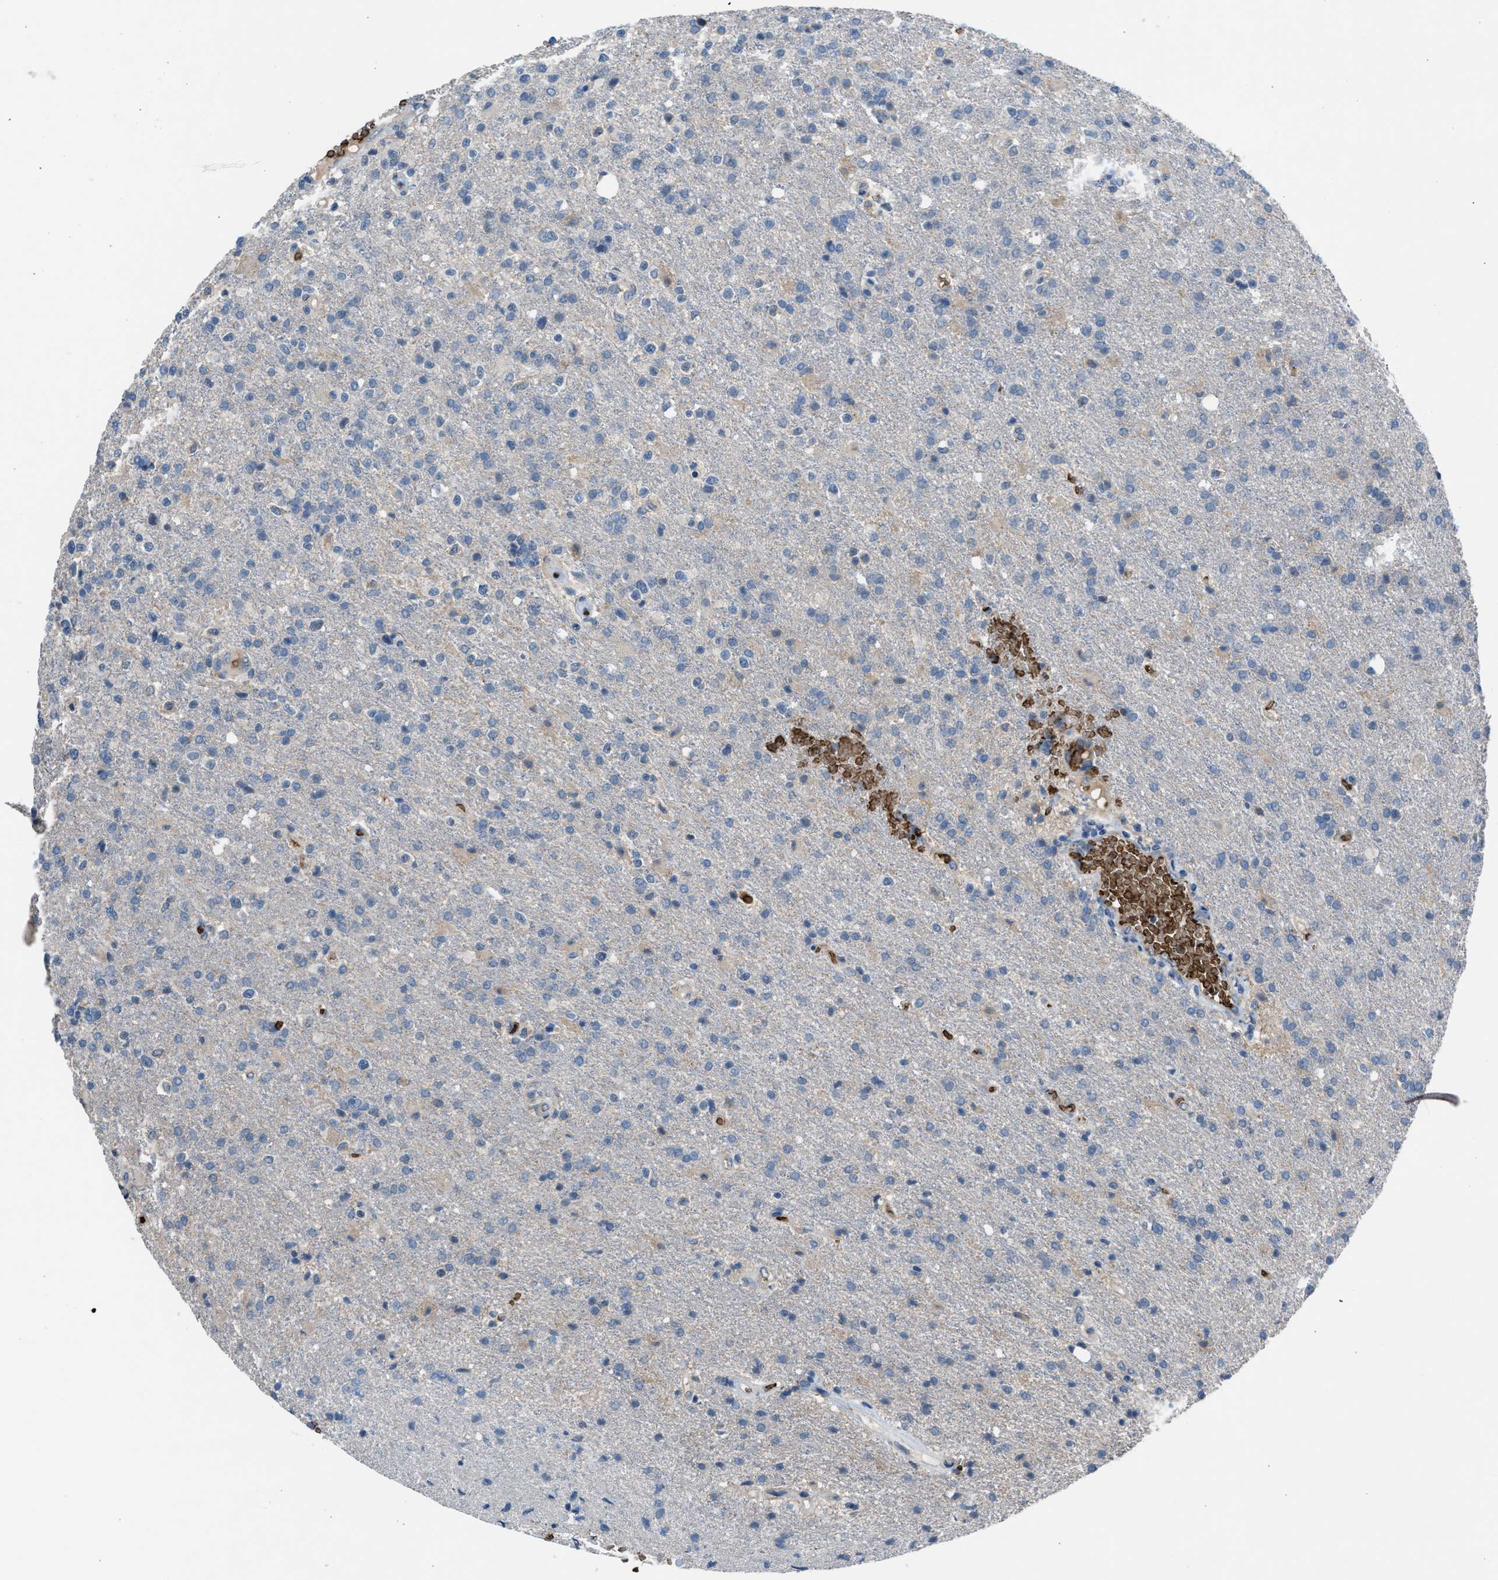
{"staining": {"intensity": "negative", "quantity": "none", "location": "none"}, "tissue": "glioma", "cell_type": "Tumor cells", "image_type": "cancer", "snomed": [{"axis": "morphology", "description": "Glioma, malignant, High grade"}, {"axis": "topography", "description": "Brain"}], "caption": "The micrograph shows no staining of tumor cells in high-grade glioma (malignant).", "gene": "CFAP77", "patient": {"sex": "male", "age": 72}}